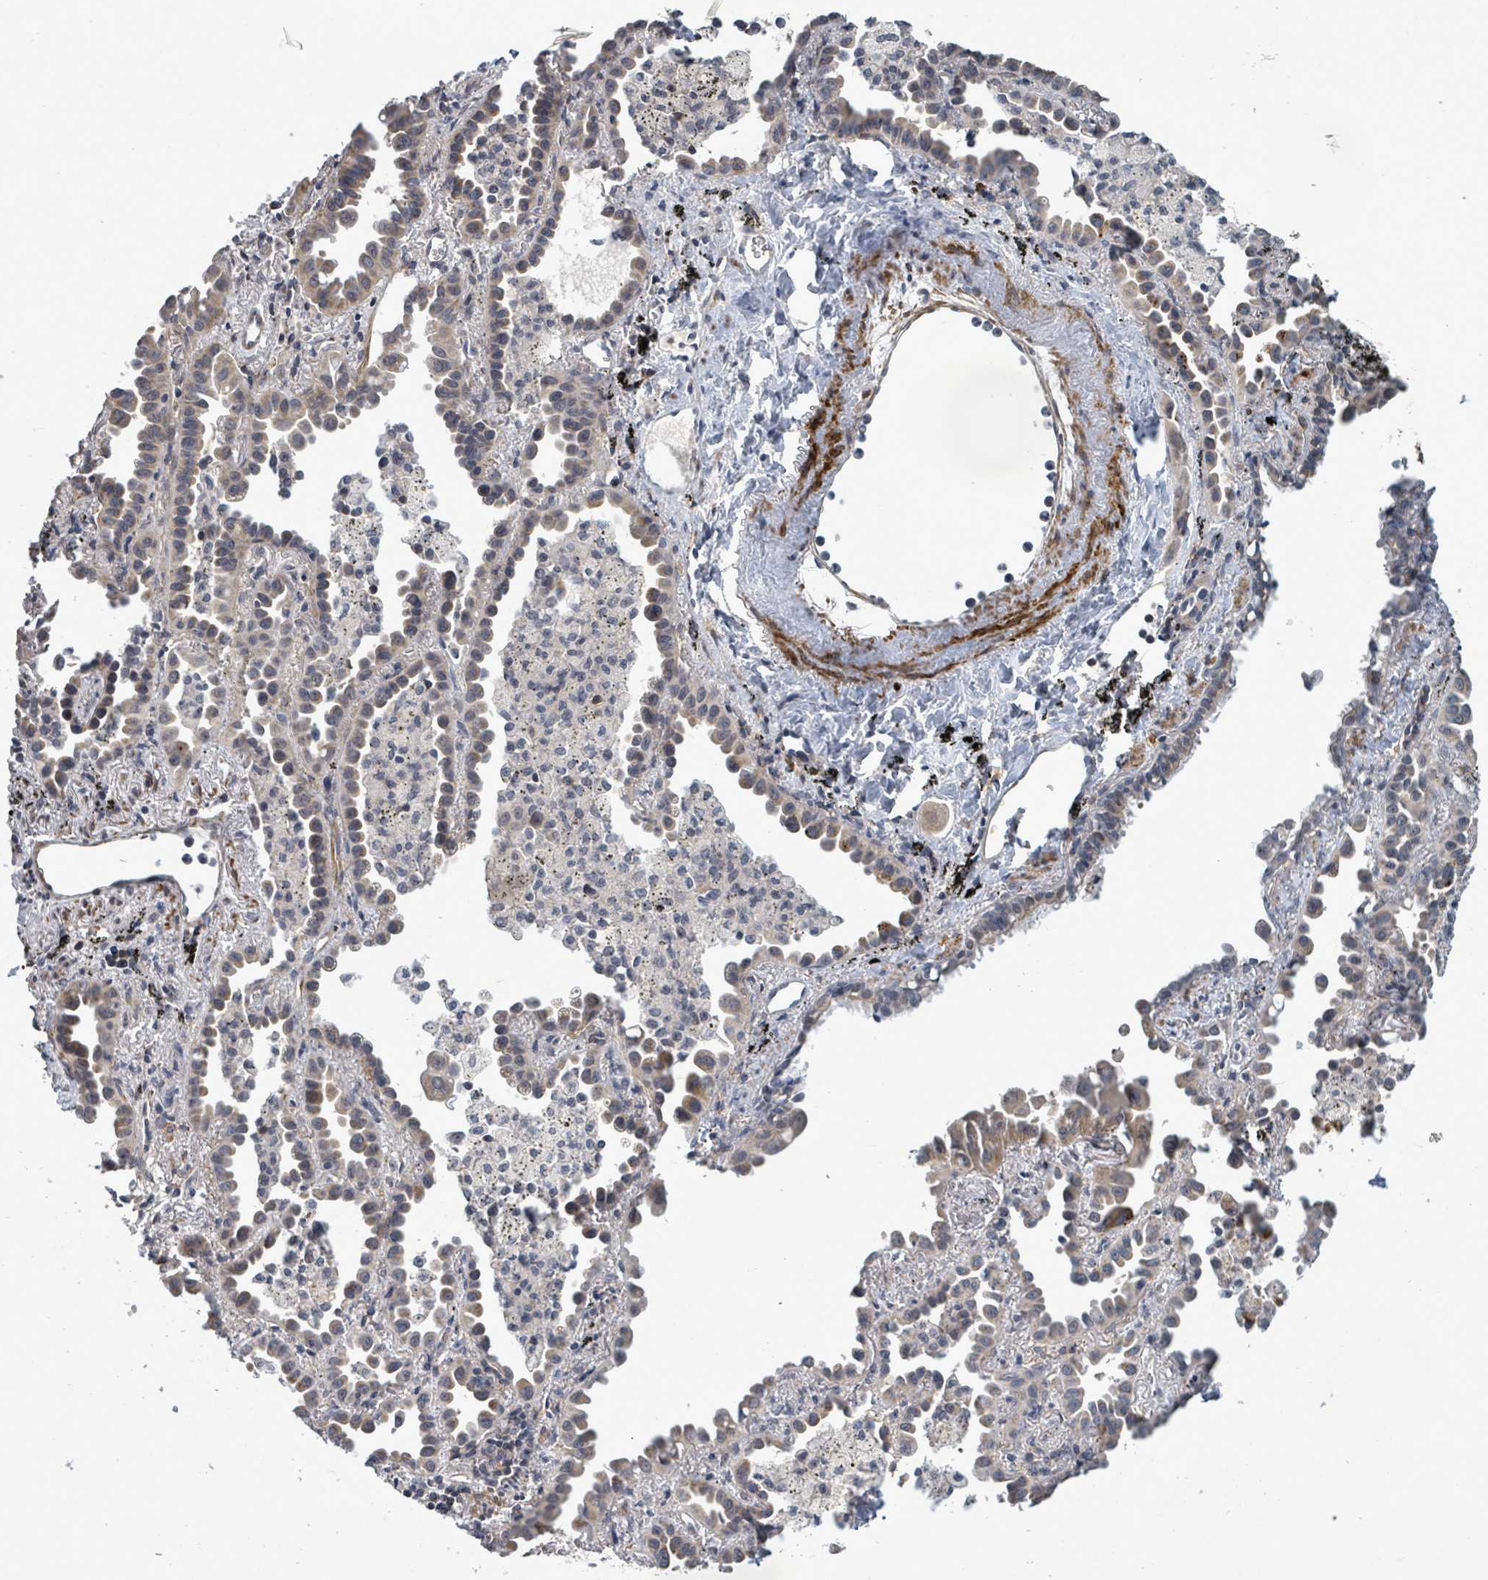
{"staining": {"intensity": "weak", "quantity": "25%-75%", "location": "cytoplasmic/membranous"}, "tissue": "lung cancer", "cell_type": "Tumor cells", "image_type": "cancer", "snomed": [{"axis": "morphology", "description": "Adenocarcinoma, NOS"}, {"axis": "topography", "description": "Lung"}], "caption": "An image of lung cancer stained for a protein shows weak cytoplasmic/membranous brown staining in tumor cells.", "gene": "AMMECR1", "patient": {"sex": "male", "age": 68}}